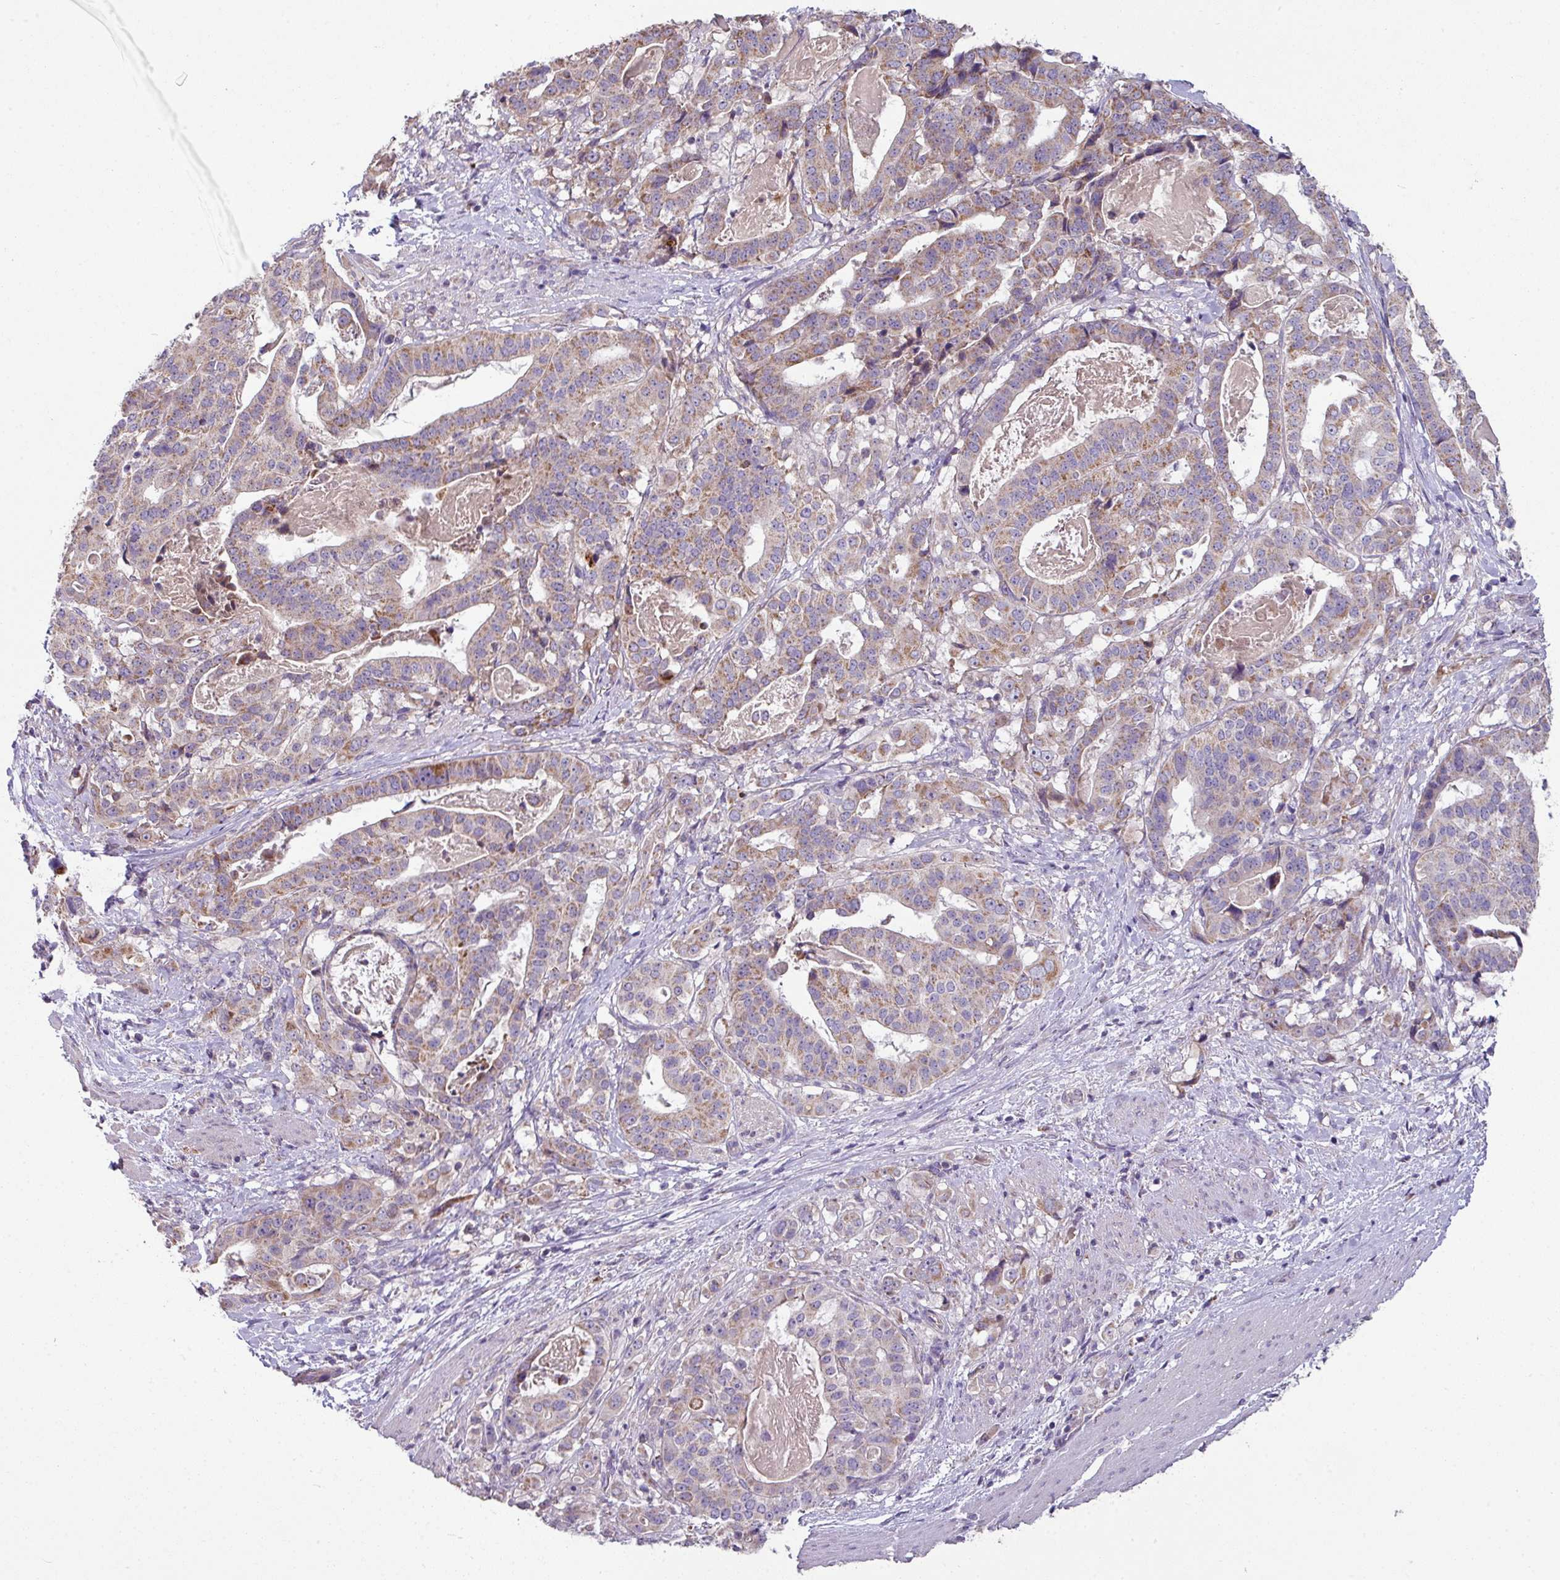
{"staining": {"intensity": "moderate", "quantity": ">75%", "location": "cytoplasmic/membranous"}, "tissue": "stomach cancer", "cell_type": "Tumor cells", "image_type": "cancer", "snomed": [{"axis": "morphology", "description": "Adenocarcinoma, NOS"}, {"axis": "topography", "description": "Stomach"}], "caption": "Immunohistochemical staining of stomach cancer demonstrates medium levels of moderate cytoplasmic/membranous expression in approximately >75% of tumor cells.", "gene": "LRRC9", "patient": {"sex": "male", "age": 48}}